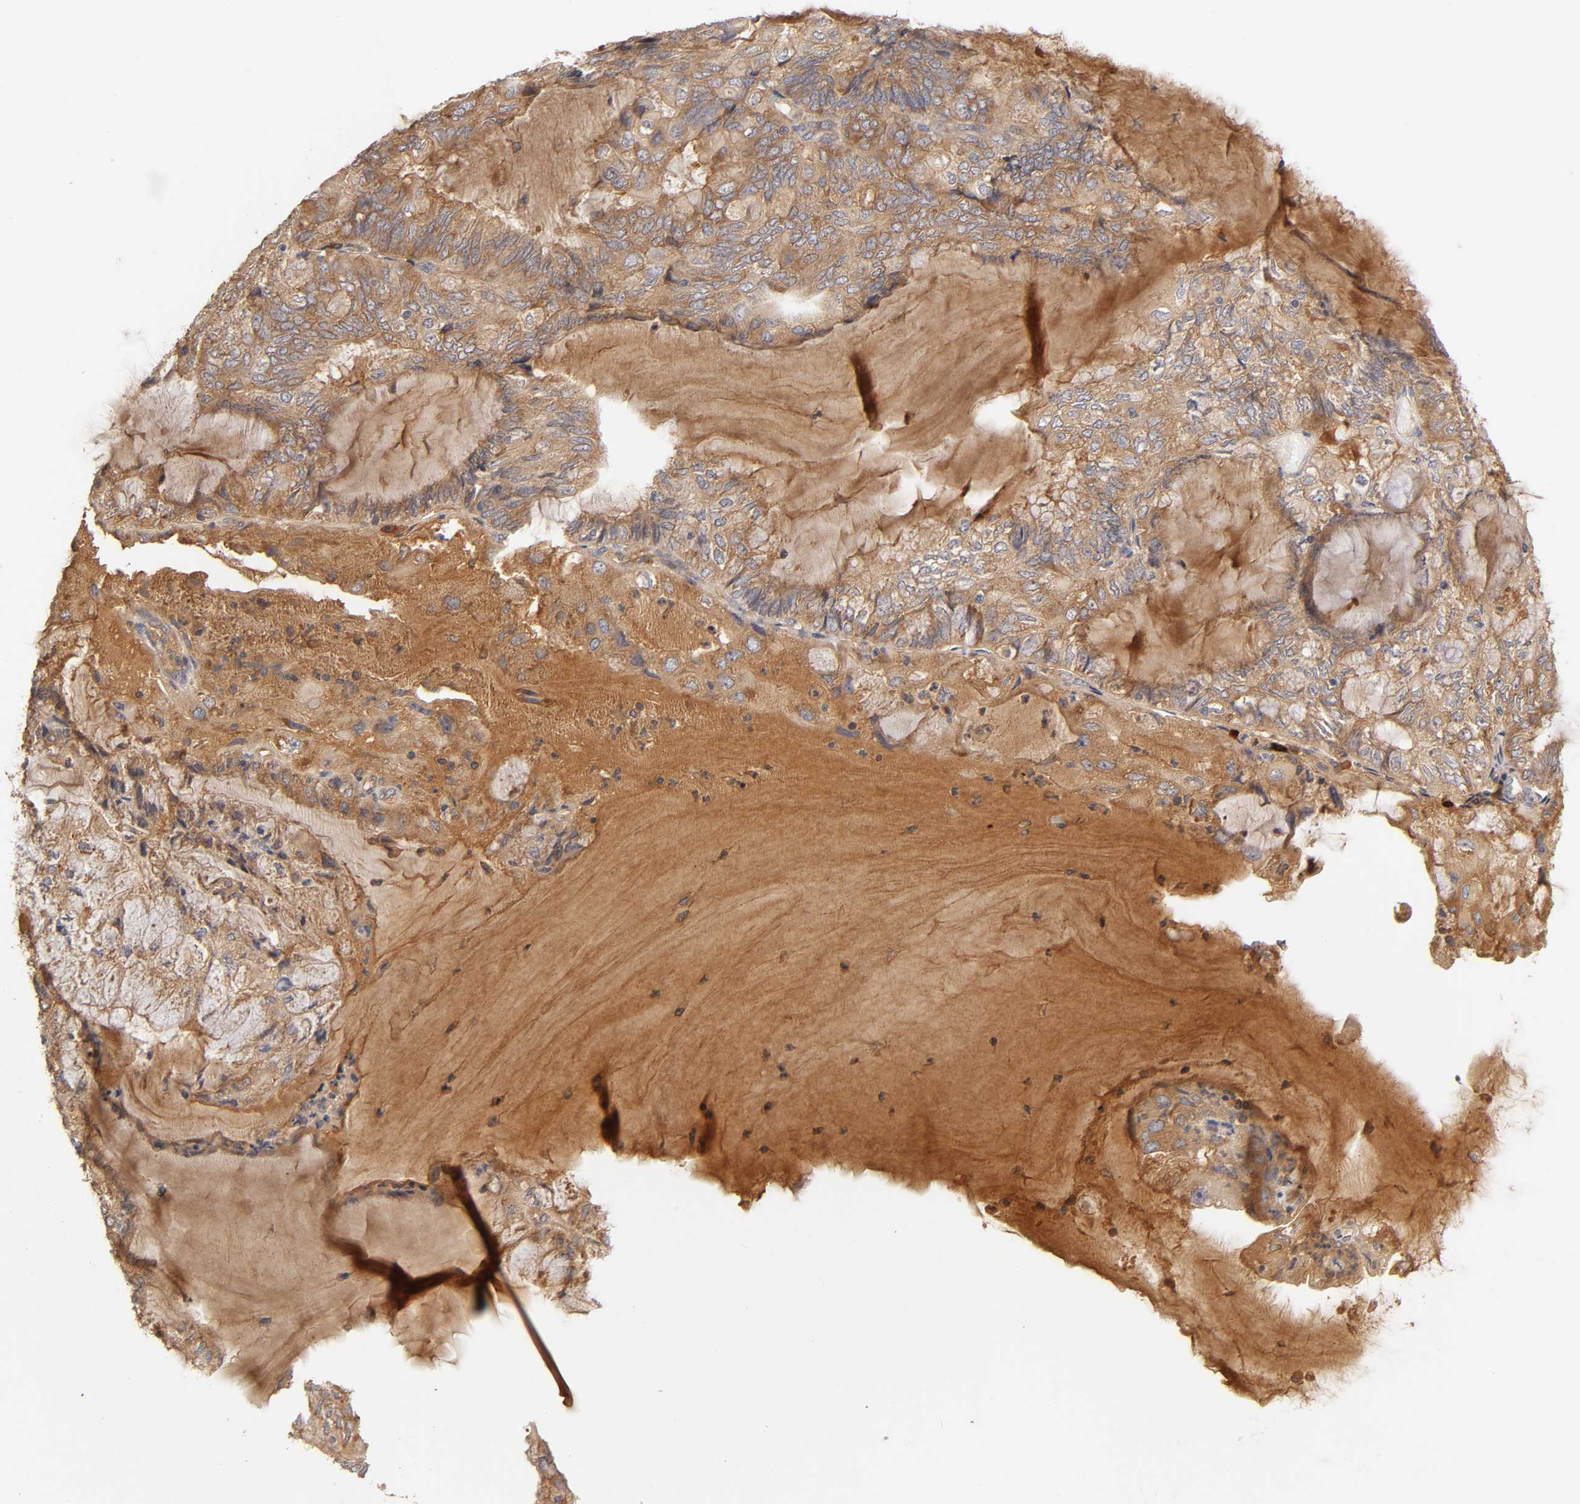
{"staining": {"intensity": "moderate", "quantity": ">75%", "location": "cytoplasmic/membranous"}, "tissue": "endometrial cancer", "cell_type": "Tumor cells", "image_type": "cancer", "snomed": [{"axis": "morphology", "description": "Adenocarcinoma, NOS"}, {"axis": "topography", "description": "Endometrium"}], "caption": "Approximately >75% of tumor cells in human endometrial adenocarcinoma demonstrate moderate cytoplasmic/membranous protein staining as visualized by brown immunohistochemical staining.", "gene": "RPS29", "patient": {"sex": "female", "age": 81}}